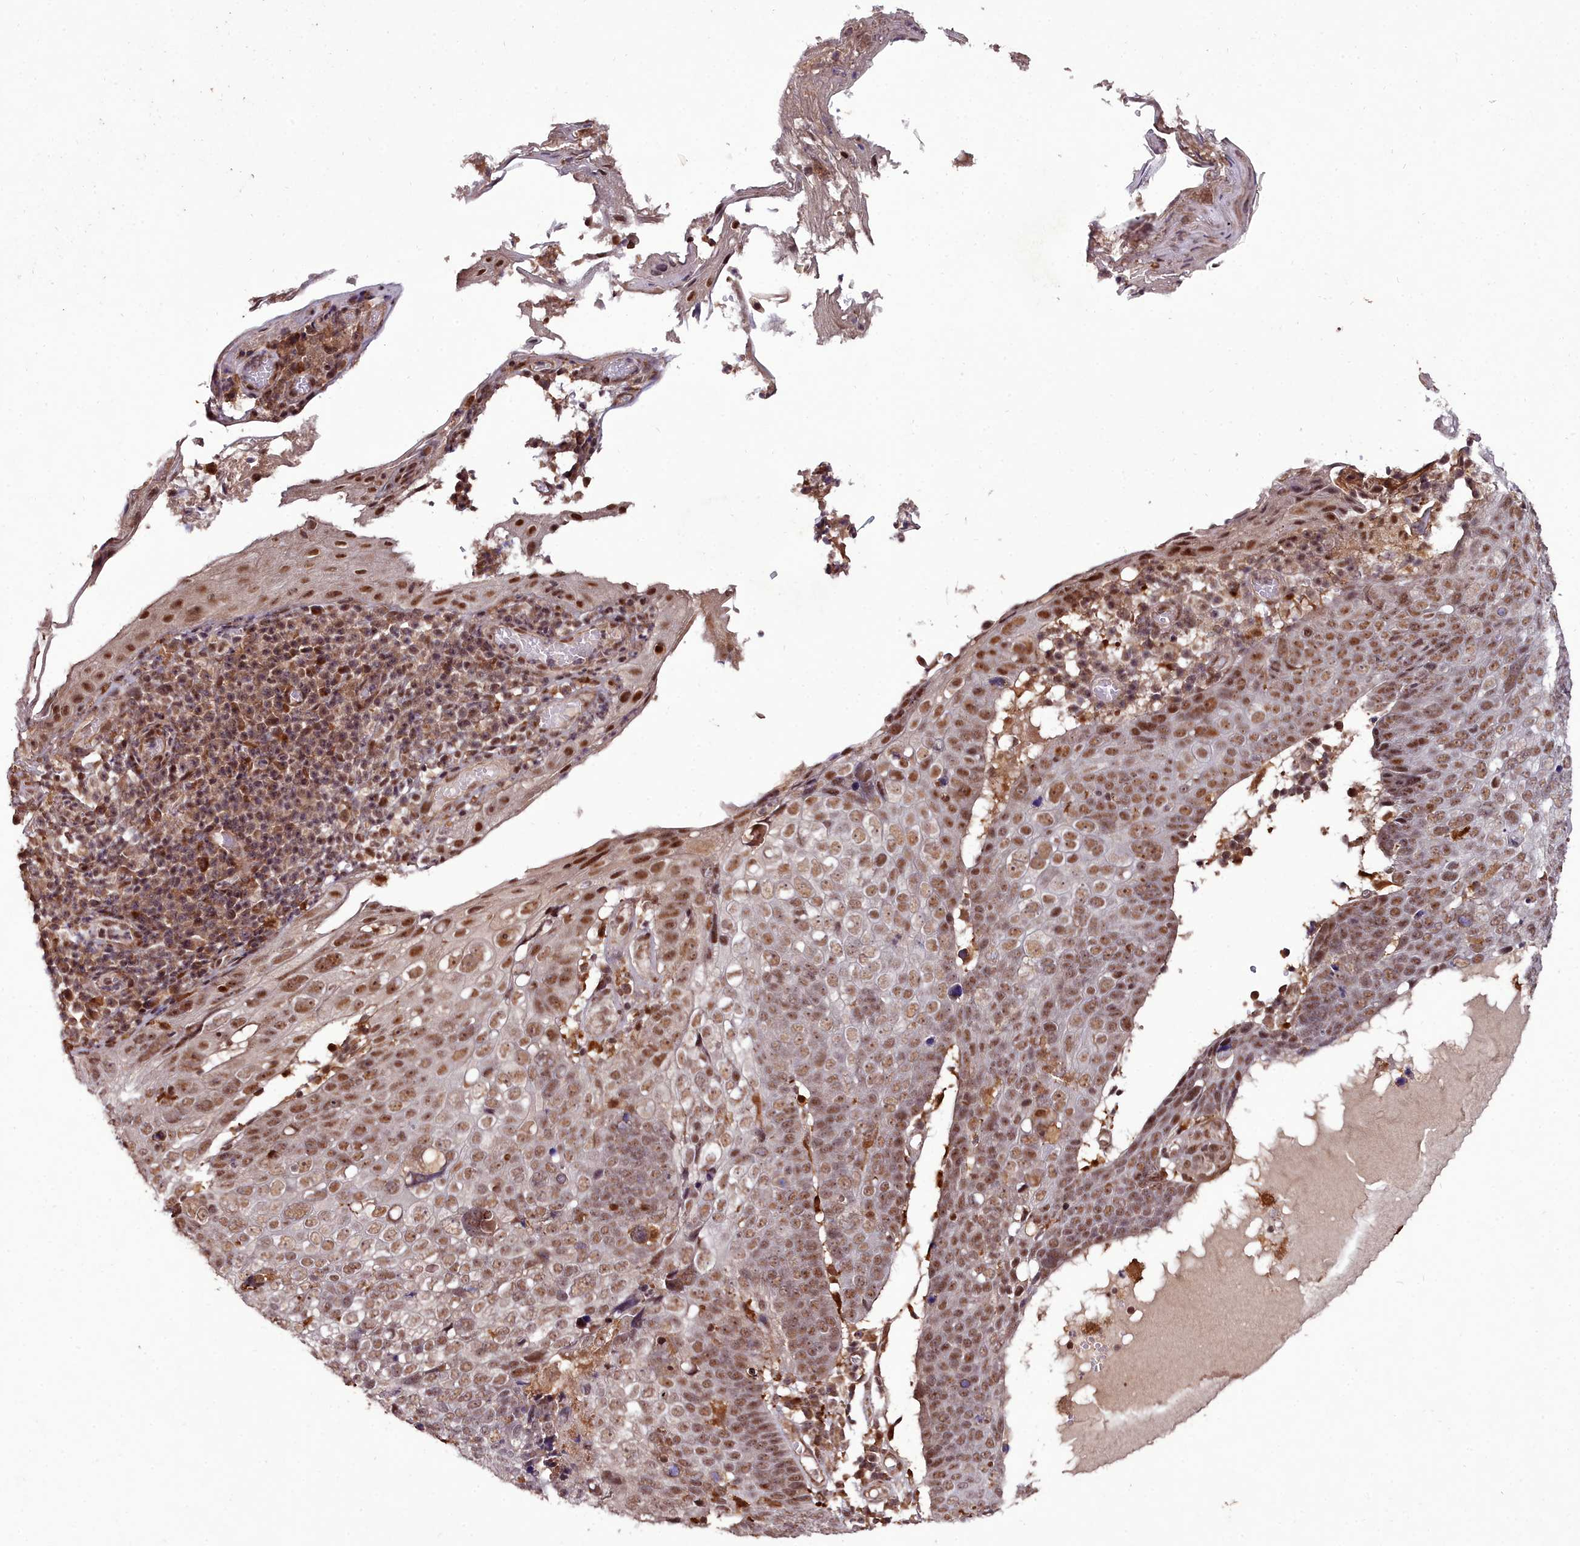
{"staining": {"intensity": "moderate", "quantity": ">75%", "location": "nuclear"}, "tissue": "skin cancer", "cell_type": "Tumor cells", "image_type": "cancer", "snomed": [{"axis": "morphology", "description": "Squamous cell carcinoma, NOS"}, {"axis": "topography", "description": "Skin"}], "caption": "Tumor cells demonstrate medium levels of moderate nuclear positivity in about >75% of cells in human skin cancer.", "gene": "CXXC1", "patient": {"sex": "male", "age": 71}}